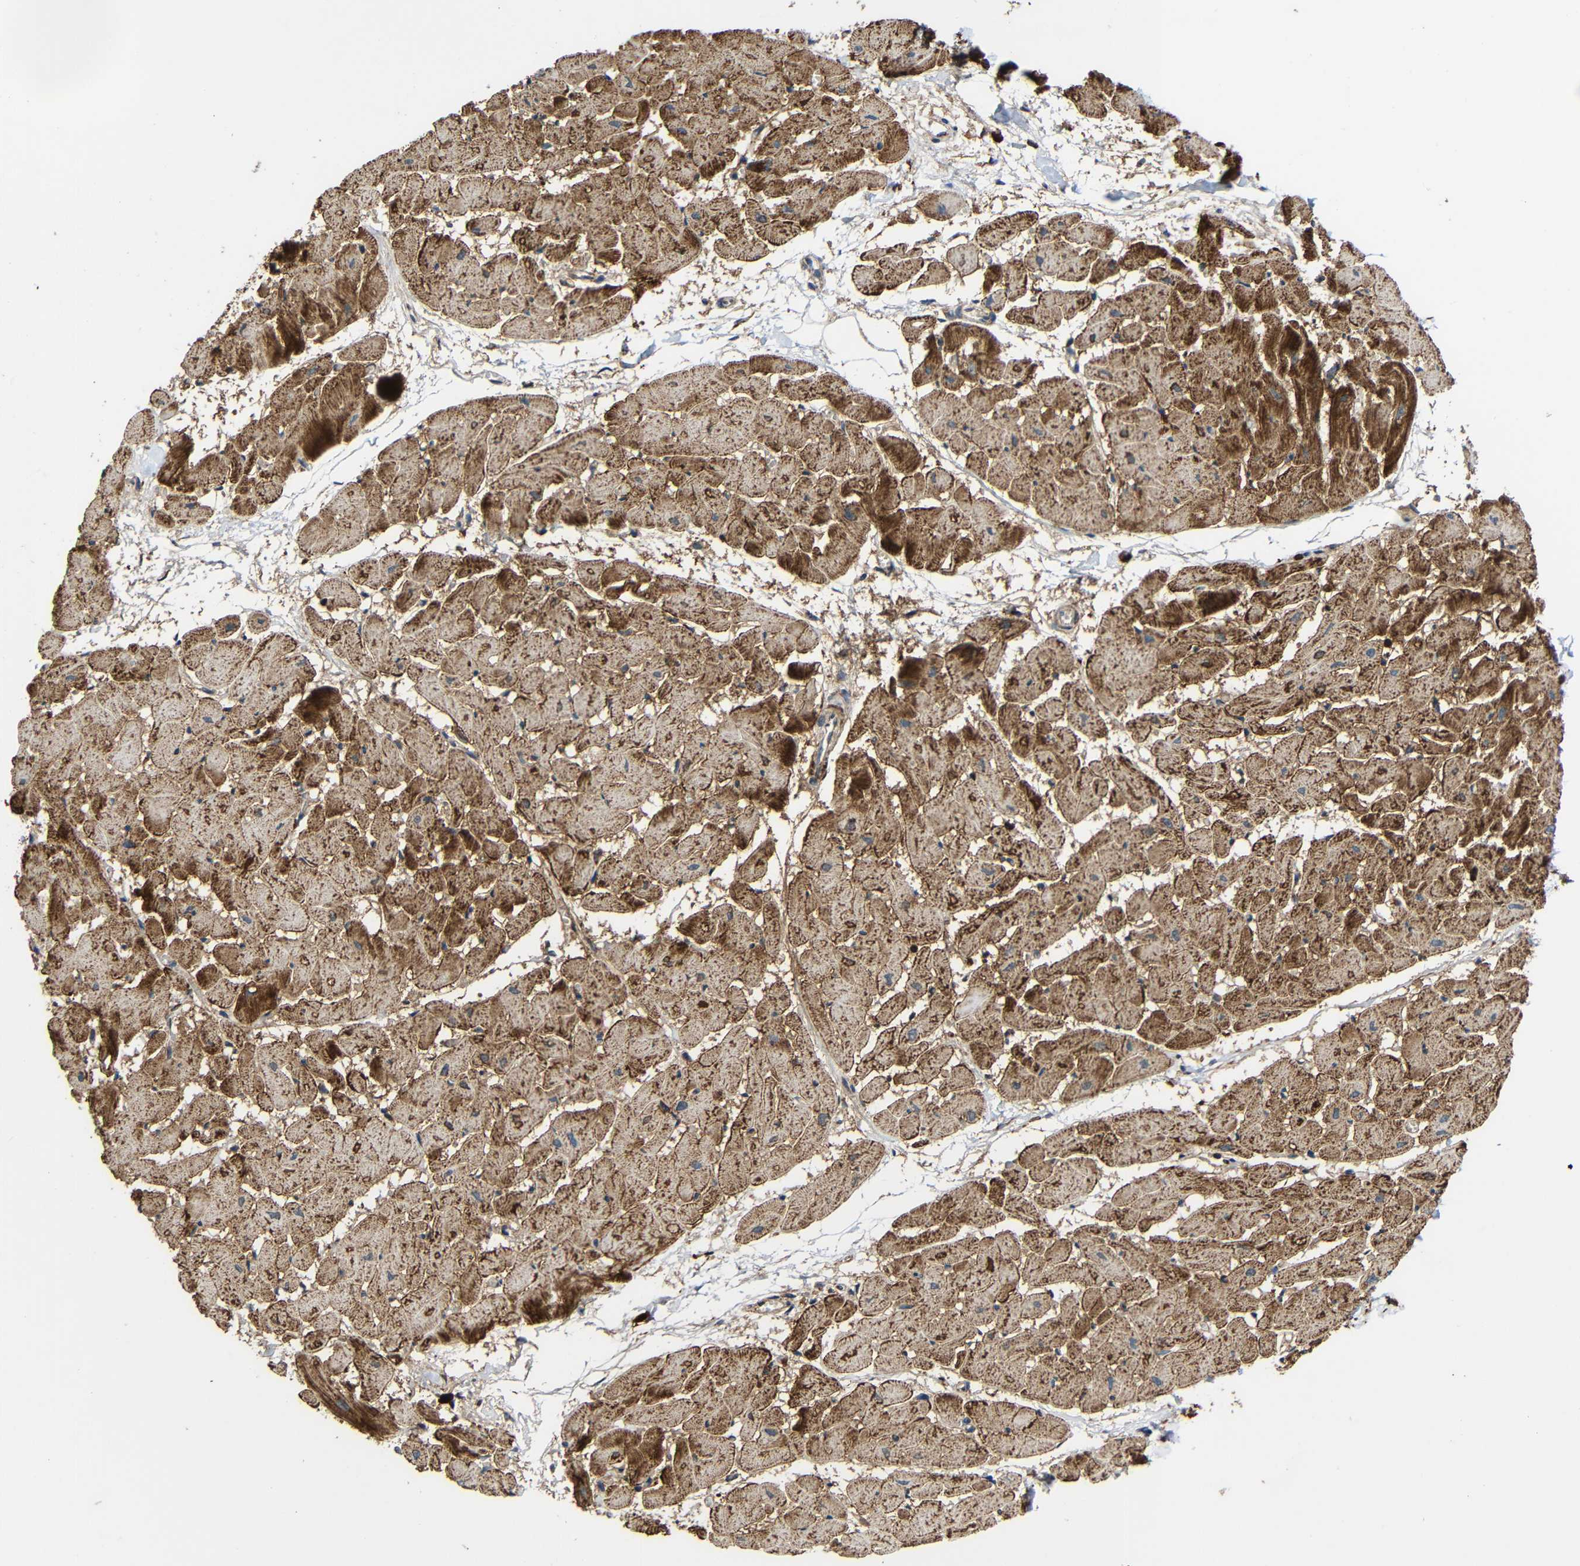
{"staining": {"intensity": "moderate", "quantity": ">75%", "location": "cytoplasmic/membranous"}, "tissue": "heart muscle", "cell_type": "Cardiomyocytes", "image_type": "normal", "snomed": [{"axis": "morphology", "description": "Normal tissue, NOS"}, {"axis": "topography", "description": "Heart"}], "caption": "Normal heart muscle was stained to show a protein in brown. There is medium levels of moderate cytoplasmic/membranous staining in about >75% of cardiomyocytes. Ihc stains the protein in brown and the nuclei are stained blue.", "gene": "C1GALT1", "patient": {"sex": "female", "age": 19}}